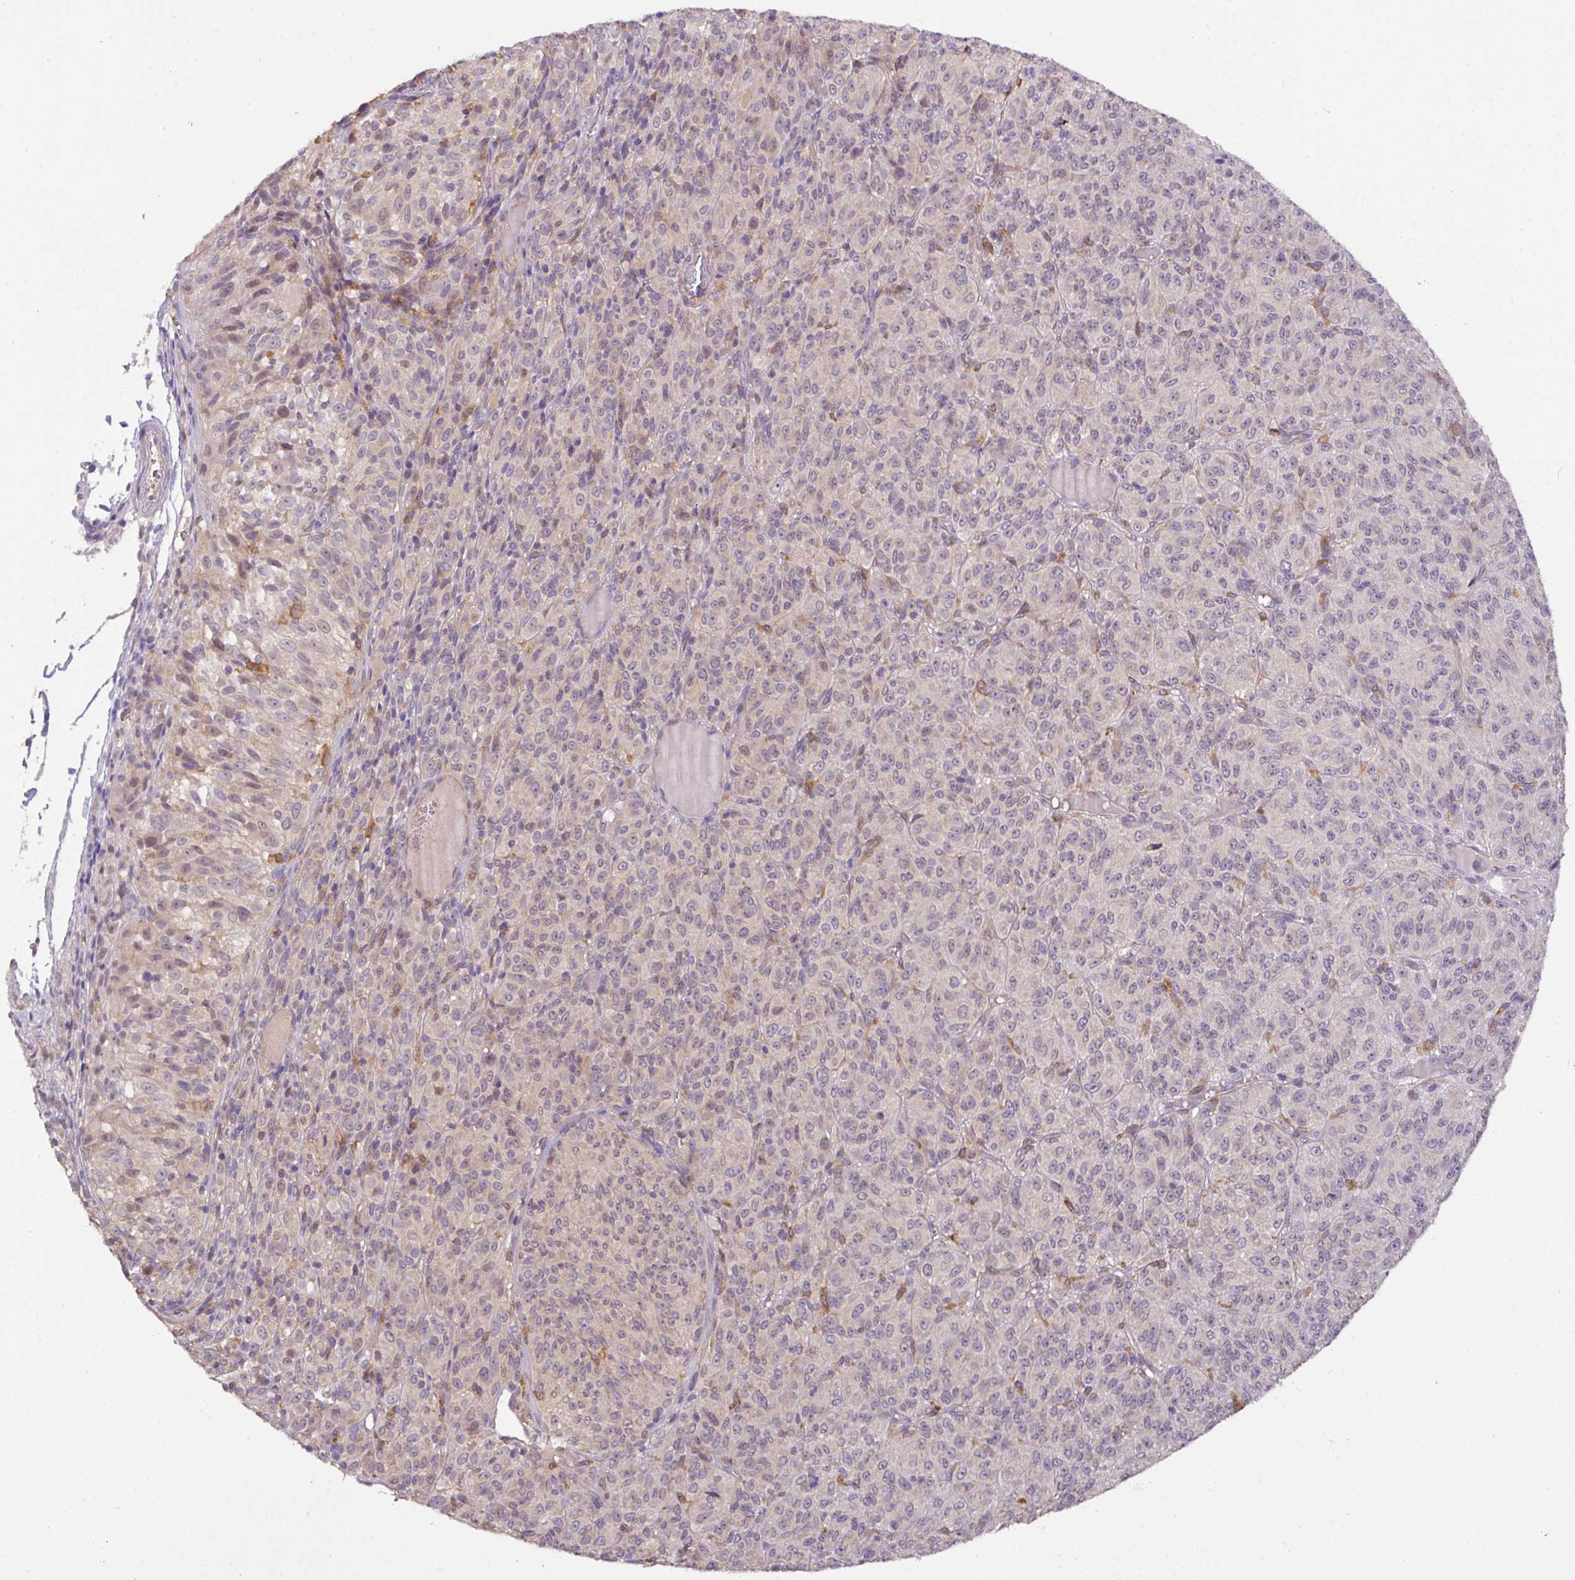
{"staining": {"intensity": "negative", "quantity": "none", "location": "none"}, "tissue": "melanoma", "cell_type": "Tumor cells", "image_type": "cancer", "snomed": [{"axis": "morphology", "description": "Malignant melanoma, Metastatic site"}, {"axis": "topography", "description": "Brain"}], "caption": "Immunohistochemistry (IHC) histopathology image of neoplastic tissue: malignant melanoma (metastatic site) stained with DAB demonstrates no significant protein expression in tumor cells.", "gene": "GCNT7", "patient": {"sex": "female", "age": 56}}